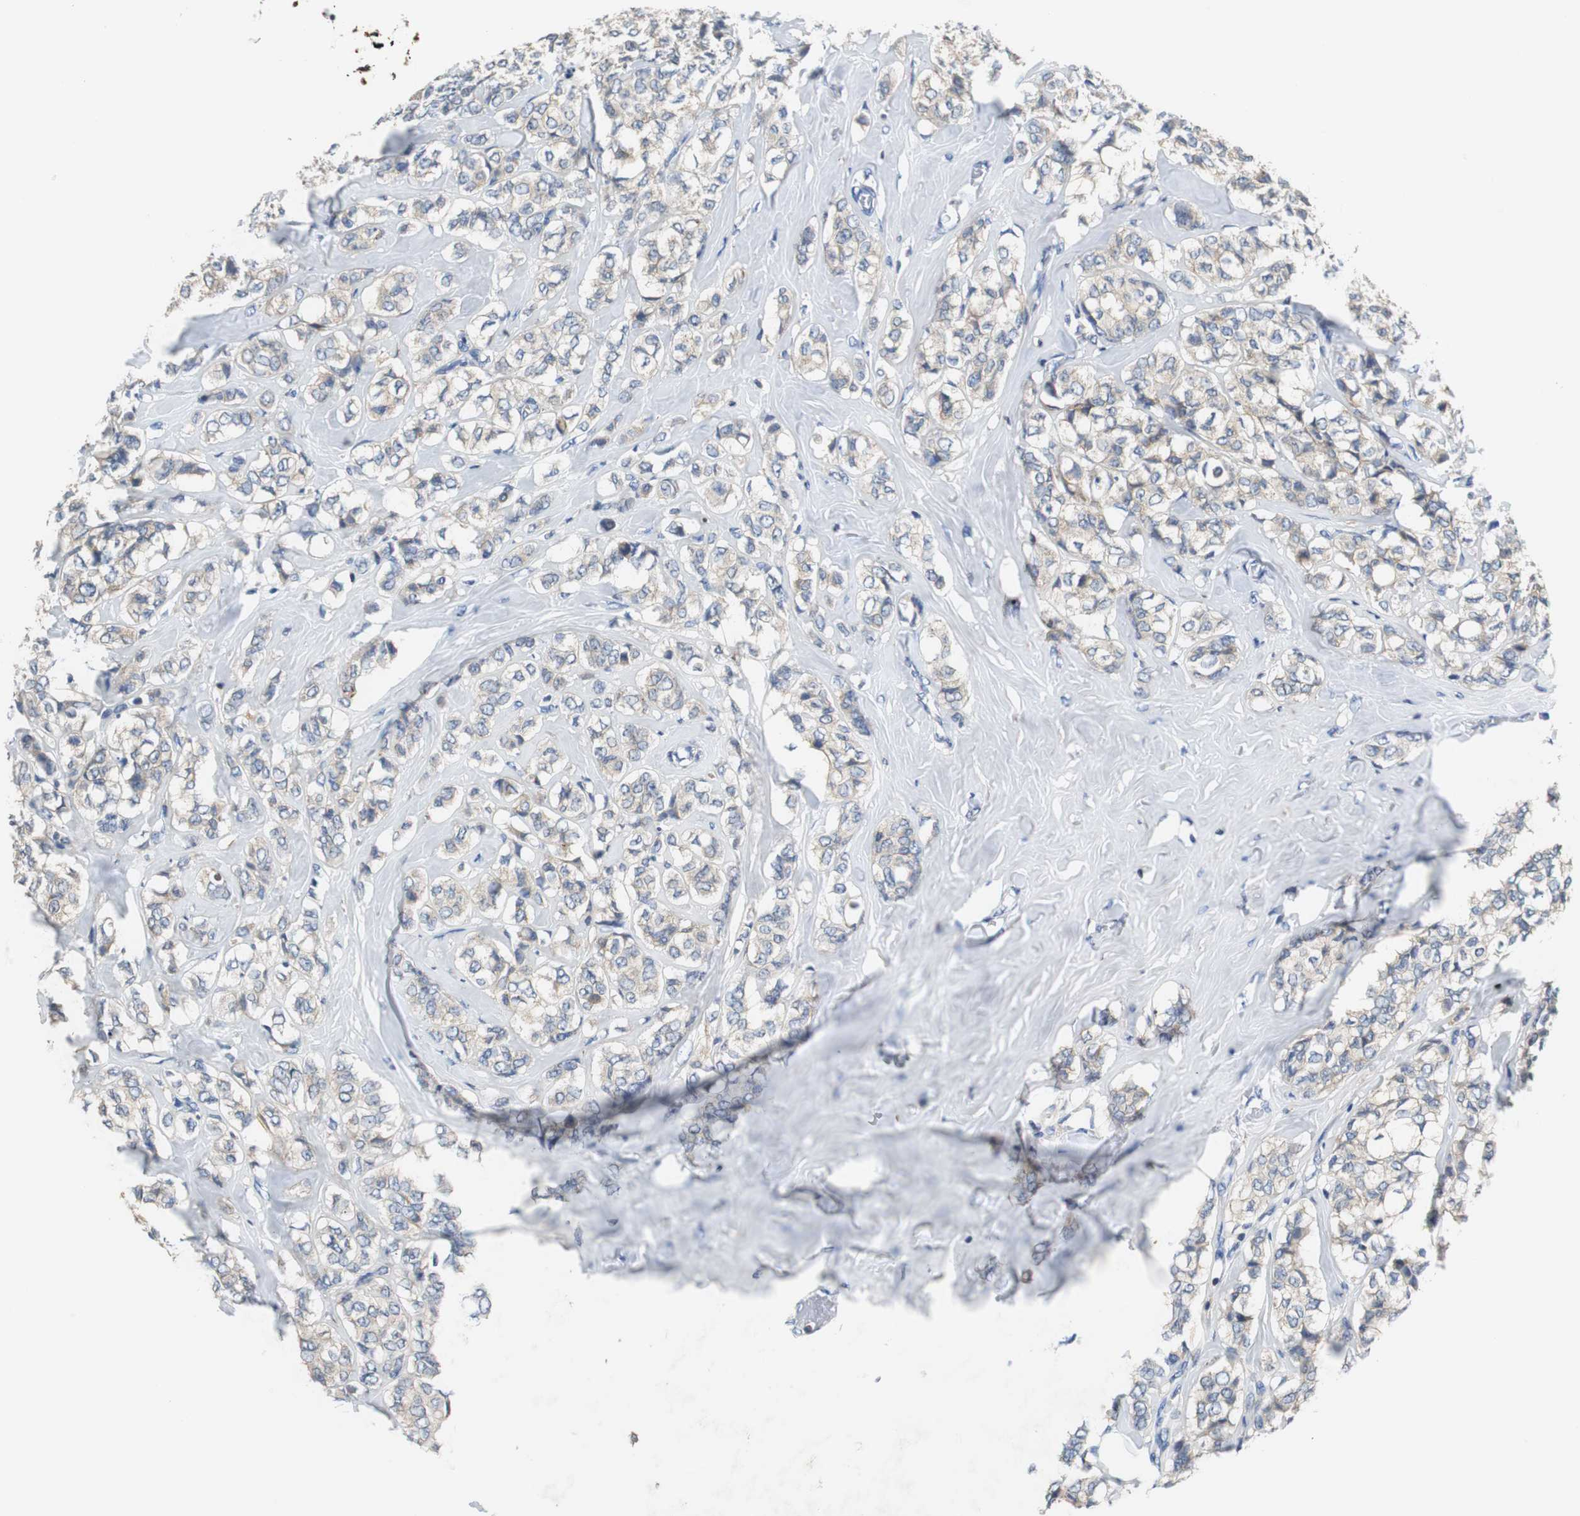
{"staining": {"intensity": "moderate", "quantity": "<25%", "location": "cytoplasmic/membranous"}, "tissue": "breast cancer", "cell_type": "Tumor cells", "image_type": "cancer", "snomed": [{"axis": "morphology", "description": "Lobular carcinoma"}, {"axis": "topography", "description": "Breast"}], "caption": "Immunohistochemical staining of breast cancer shows low levels of moderate cytoplasmic/membranous protein positivity in about <25% of tumor cells.", "gene": "VAMP8", "patient": {"sex": "female", "age": 60}}